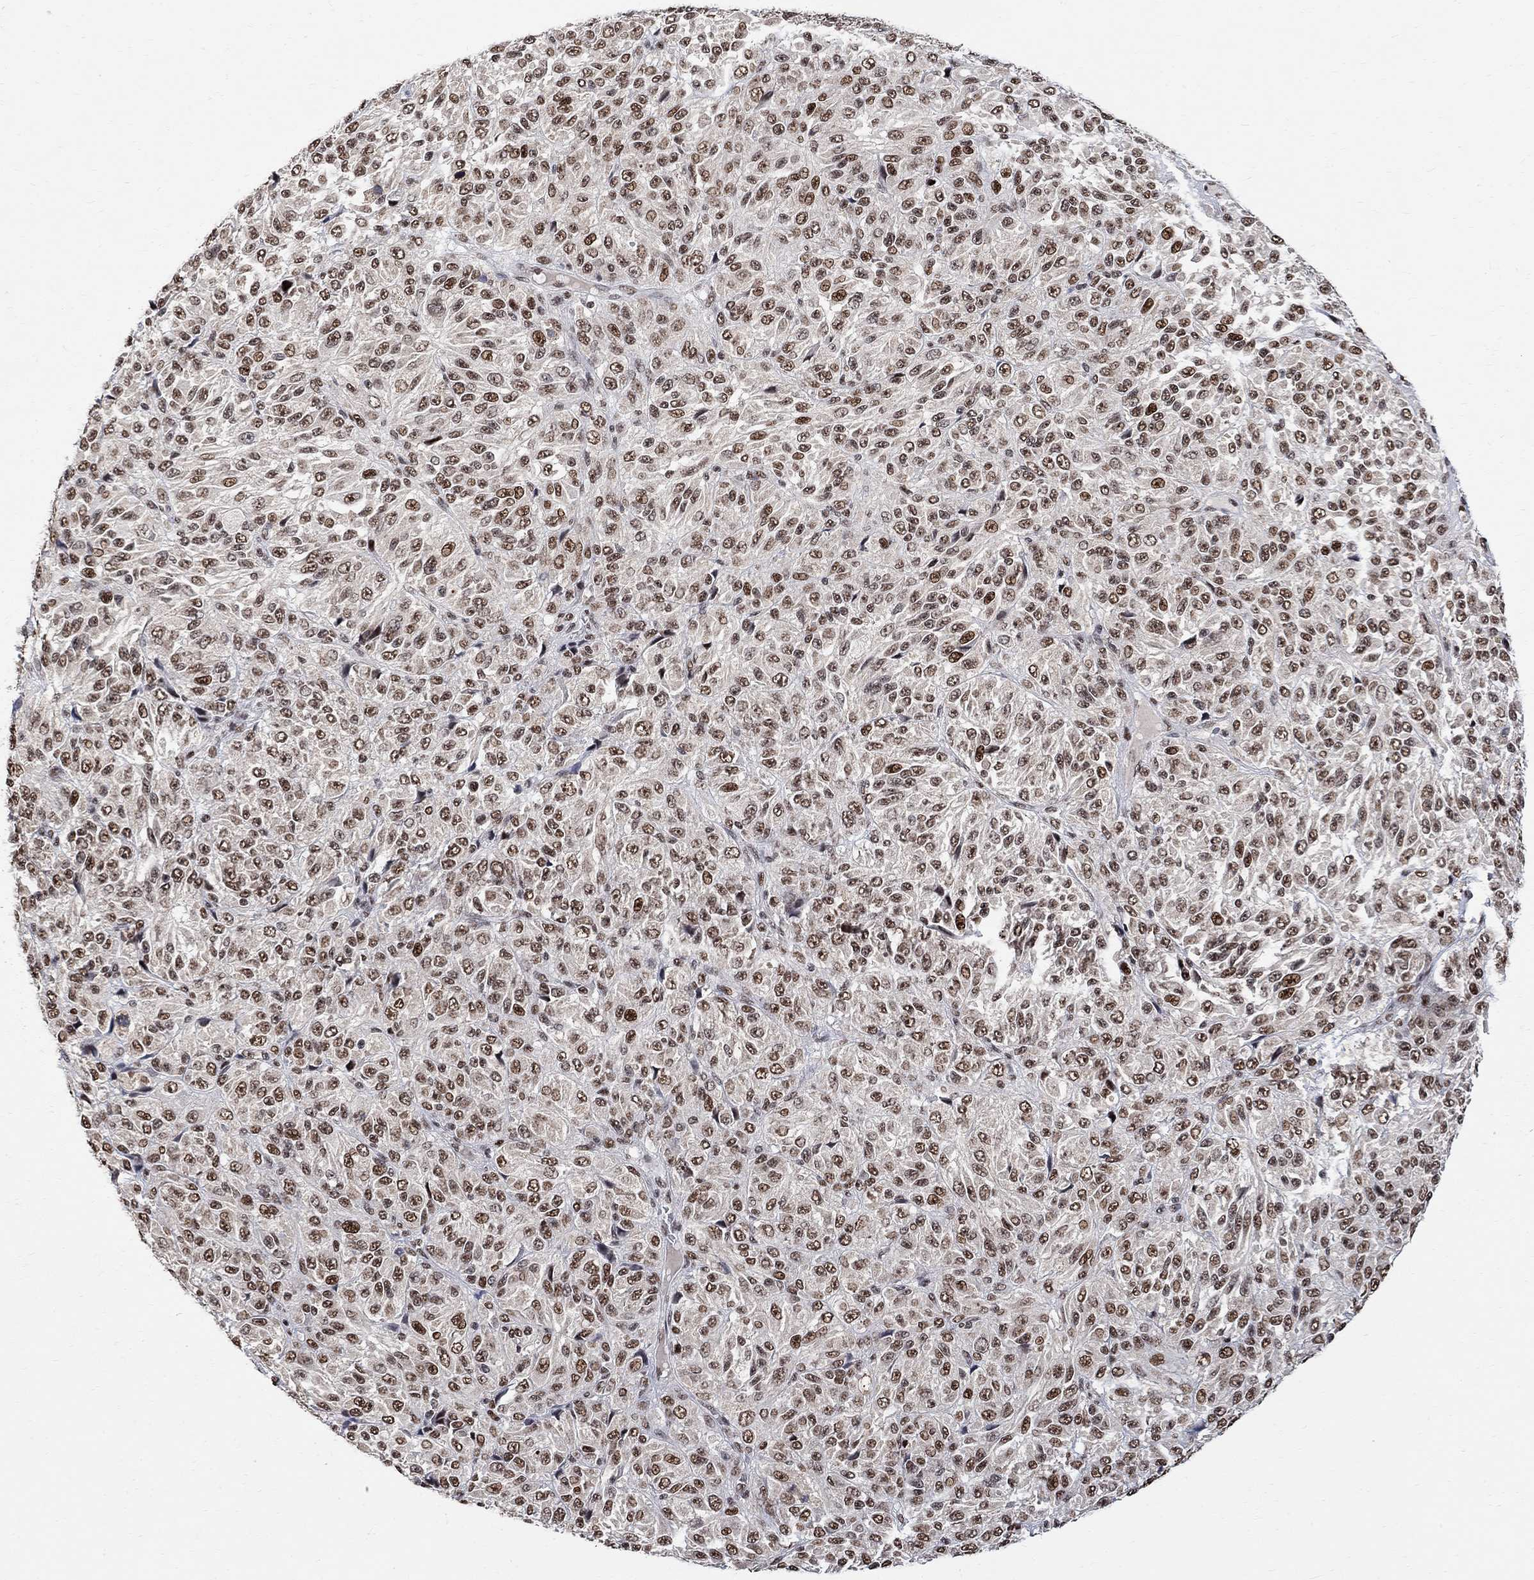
{"staining": {"intensity": "moderate", "quantity": ">75%", "location": "nuclear"}, "tissue": "melanoma", "cell_type": "Tumor cells", "image_type": "cancer", "snomed": [{"axis": "morphology", "description": "Malignant melanoma, Metastatic site"}, {"axis": "topography", "description": "Brain"}], "caption": "A high-resolution micrograph shows immunohistochemistry staining of melanoma, which displays moderate nuclear staining in approximately >75% of tumor cells.", "gene": "E4F1", "patient": {"sex": "female", "age": 56}}